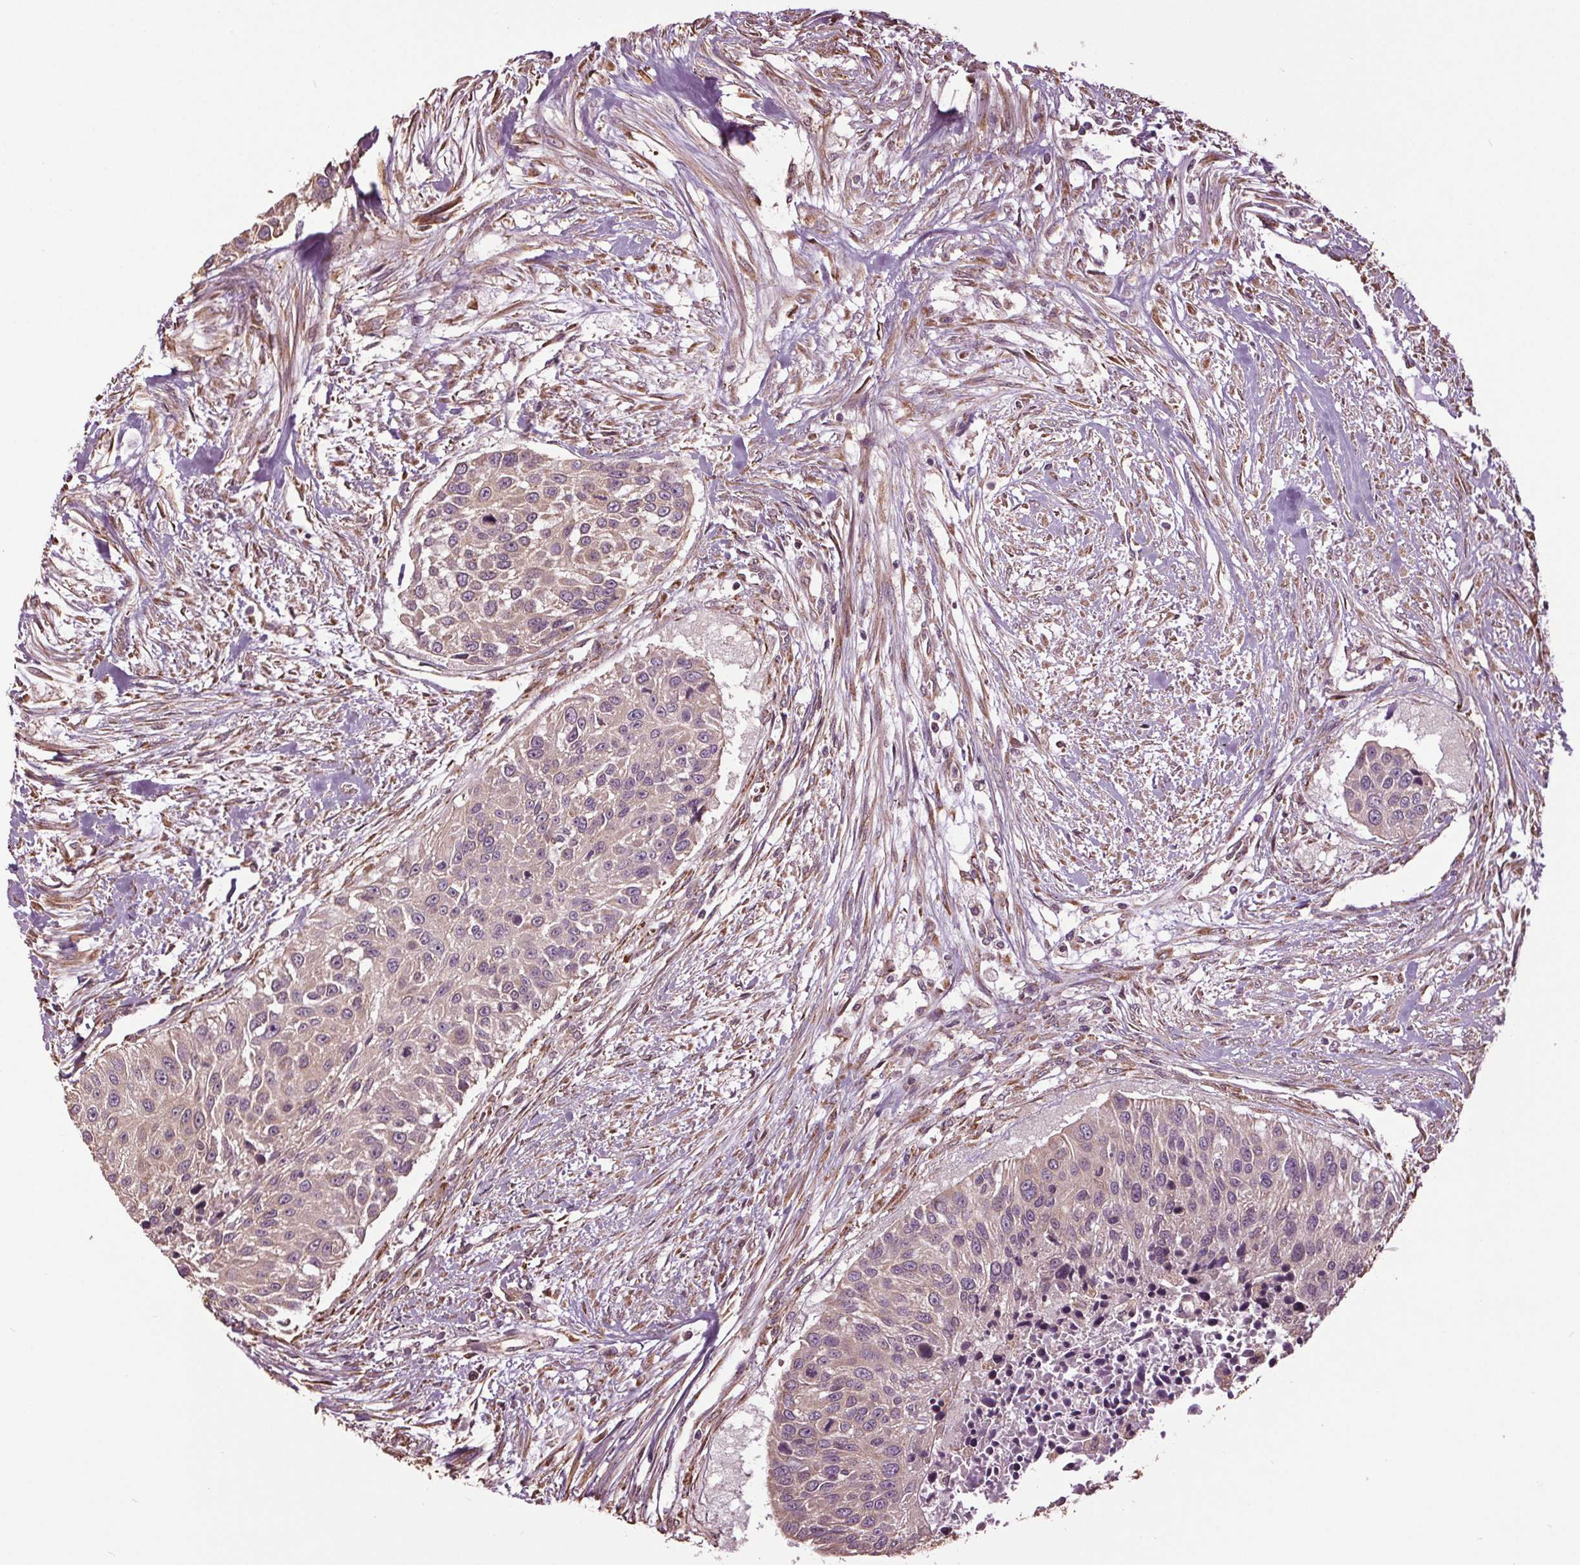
{"staining": {"intensity": "negative", "quantity": "none", "location": "none"}, "tissue": "urothelial cancer", "cell_type": "Tumor cells", "image_type": "cancer", "snomed": [{"axis": "morphology", "description": "Urothelial carcinoma, NOS"}, {"axis": "topography", "description": "Urinary bladder"}], "caption": "Urothelial cancer stained for a protein using IHC exhibits no staining tumor cells.", "gene": "RNPEP", "patient": {"sex": "male", "age": 55}}